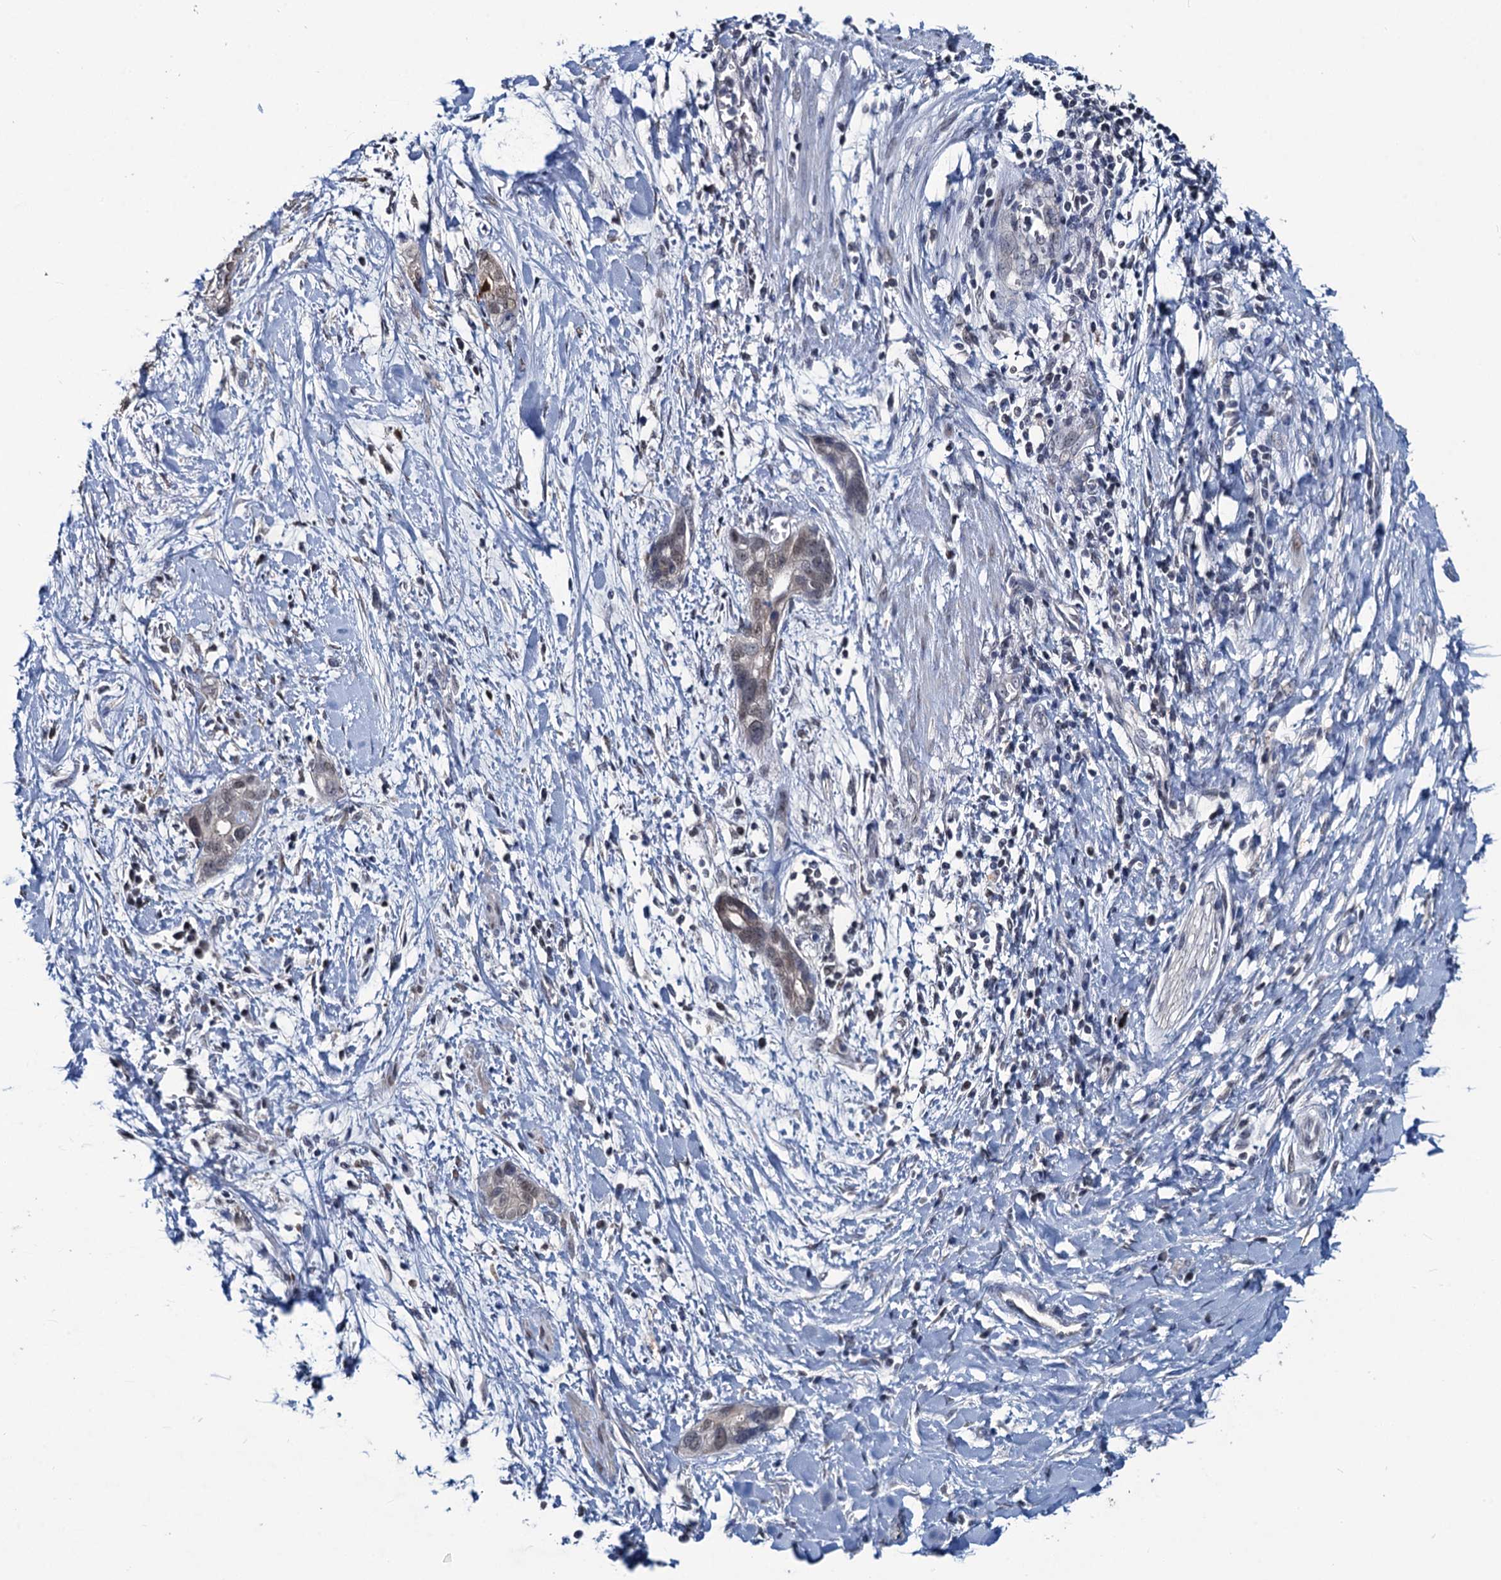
{"staining": {"intensity": "negative", "quantity": "none", "location": "none"}, "tissue": "pancreatic cancer", "cell_type": "Tumor cells", "image_type": "cancer", "snomed": [{"axis": "morphology", "description": "Normal tissue, NOS"}, {"axis": "morphology", "description": "Adenocarcinoma, NOS"}, {"axis": "topography", "description": "Pancreas"}, {"axis": "topography", "description": "Peripheral nerve tissue"}], "caption": "Immunohistochemistry image of pancreatic cancer (adenocarcinoma) stained for a protein (brown), which reveals no expression in tumor cells.", "gene": "RTKN2", "patient": {"sex": "male", "age": 59}}